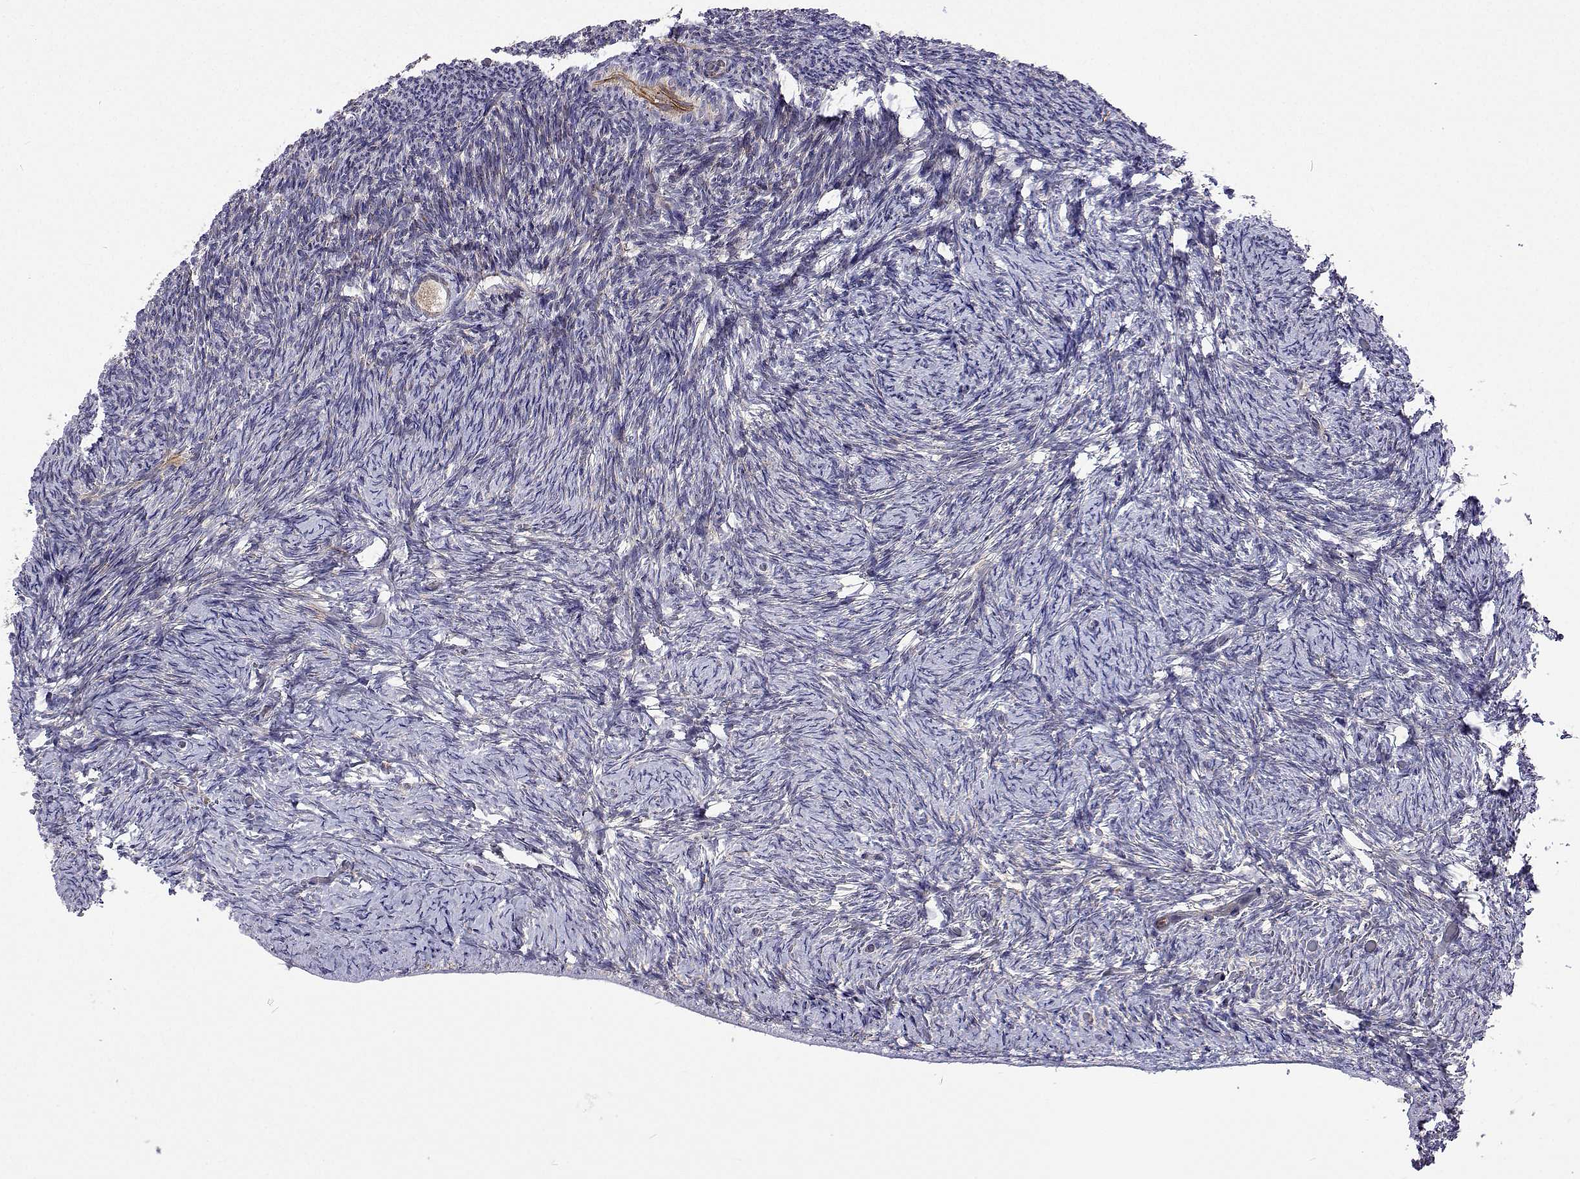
{"staining": {"intensity": "weak", "quantity": ">75%", "location": "cytoplasmic/membranous"}, "tissue": "ovary", "cell_type": "Follicle cells", "image_type": "normal", "snomed": [{"axis": "morphology", "description": "Normal tissue, NOS"}, {"axis": "topography", "description": "Ovary"}], "caption": "High-power microscopy captured an IHC micrograph of normal ovary, revealing weak cytoplasmic/membranous staining in about >75% of follicle cells.", "gene": "DHTKD1", "patient": {"sex": "female", "age": 34}}